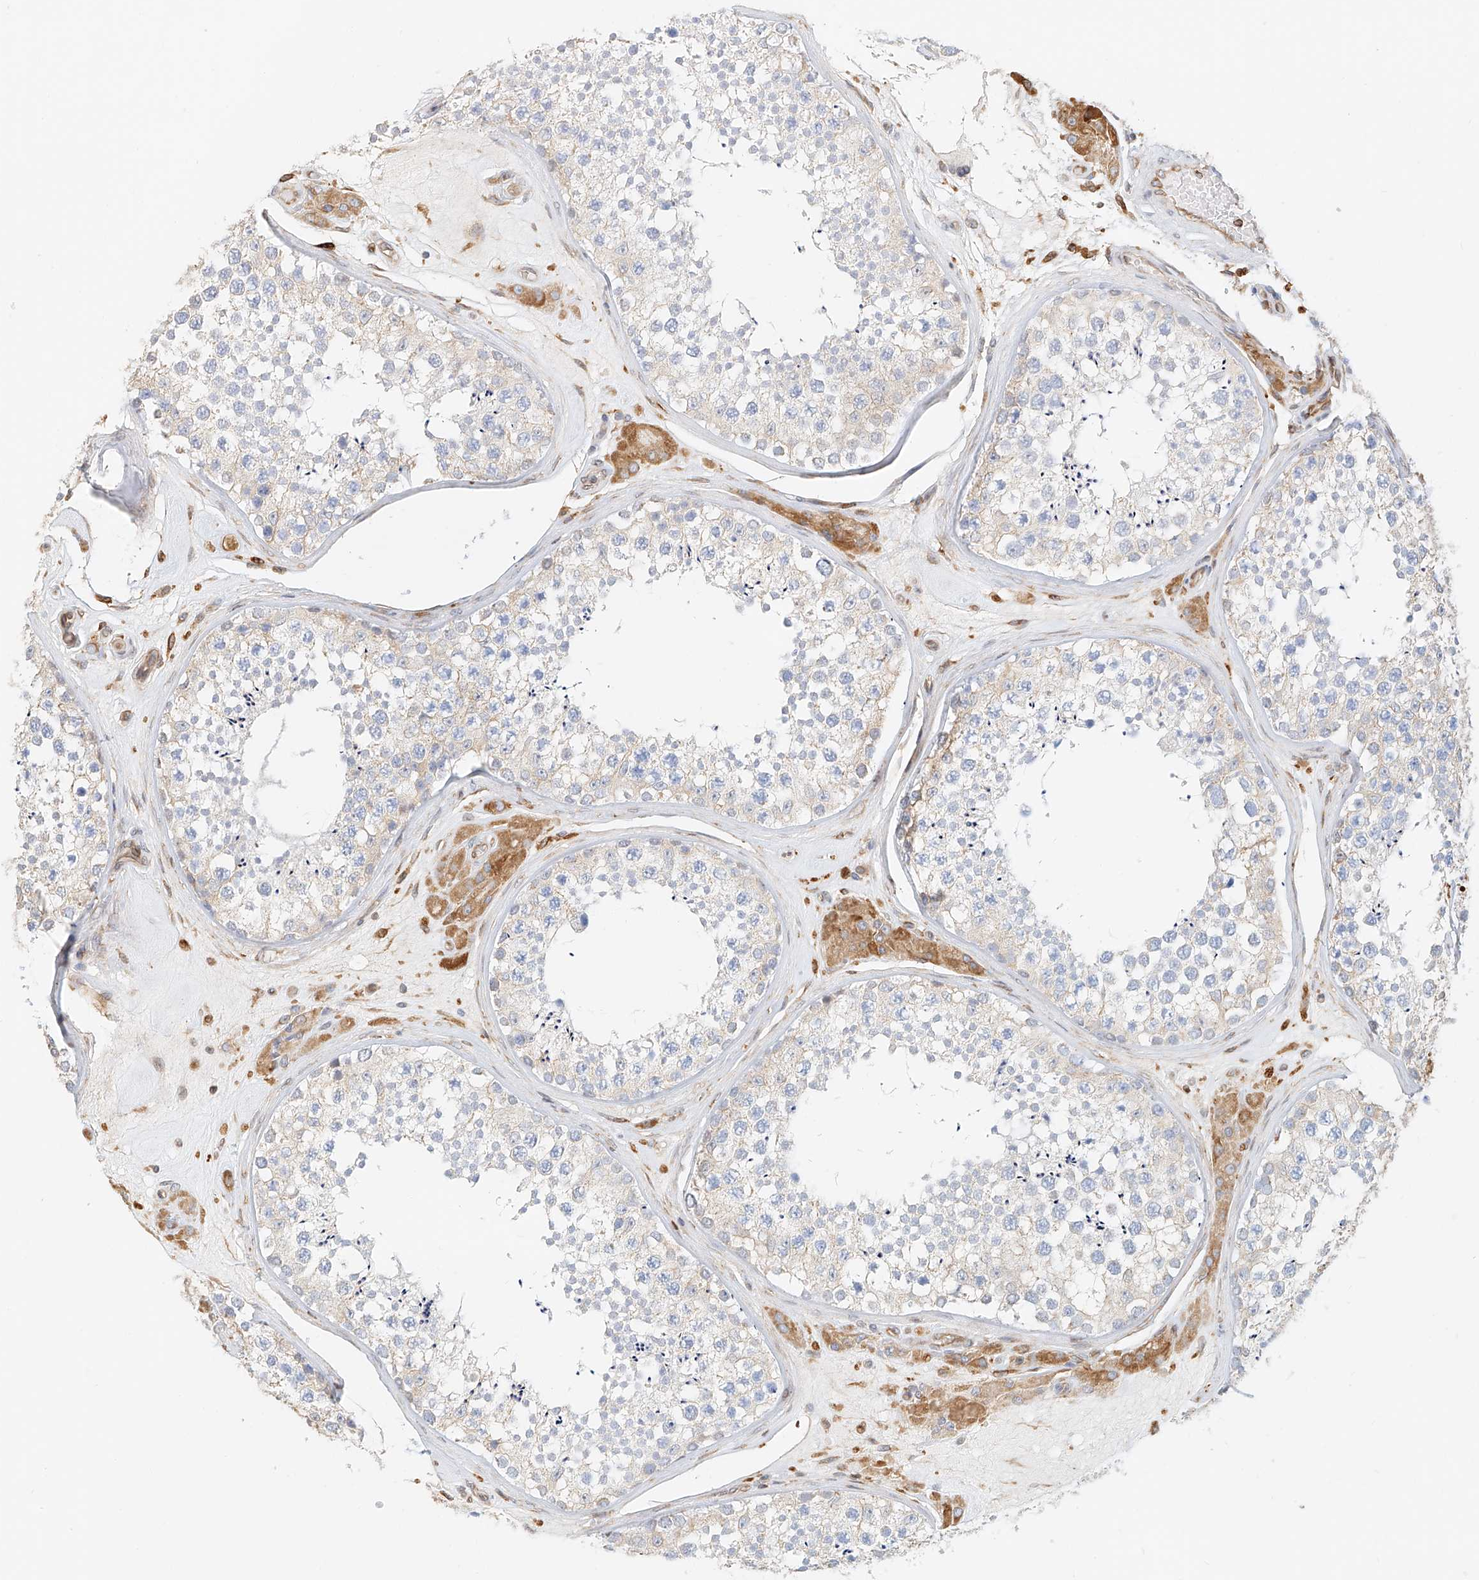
{"staining": {"intensity": "negative", "quantity": "none", "location": "none"}, "tissue": "testis", "cell_type": "Cells in seminiferous ducts", "image_type": "normal", "snomed": [{"axis": "morphology", "description": "Normal tissue, NOS"}, {"axis": "topography", "description": "Testis"}], "caption": "Testis was stained to show a protein in brown. There is no significant staining in cells in seminiferous ducts. Nuclei are stained in blue.", "gene": "DHRS7", "patient": {"sex": "male", "age": 46}}